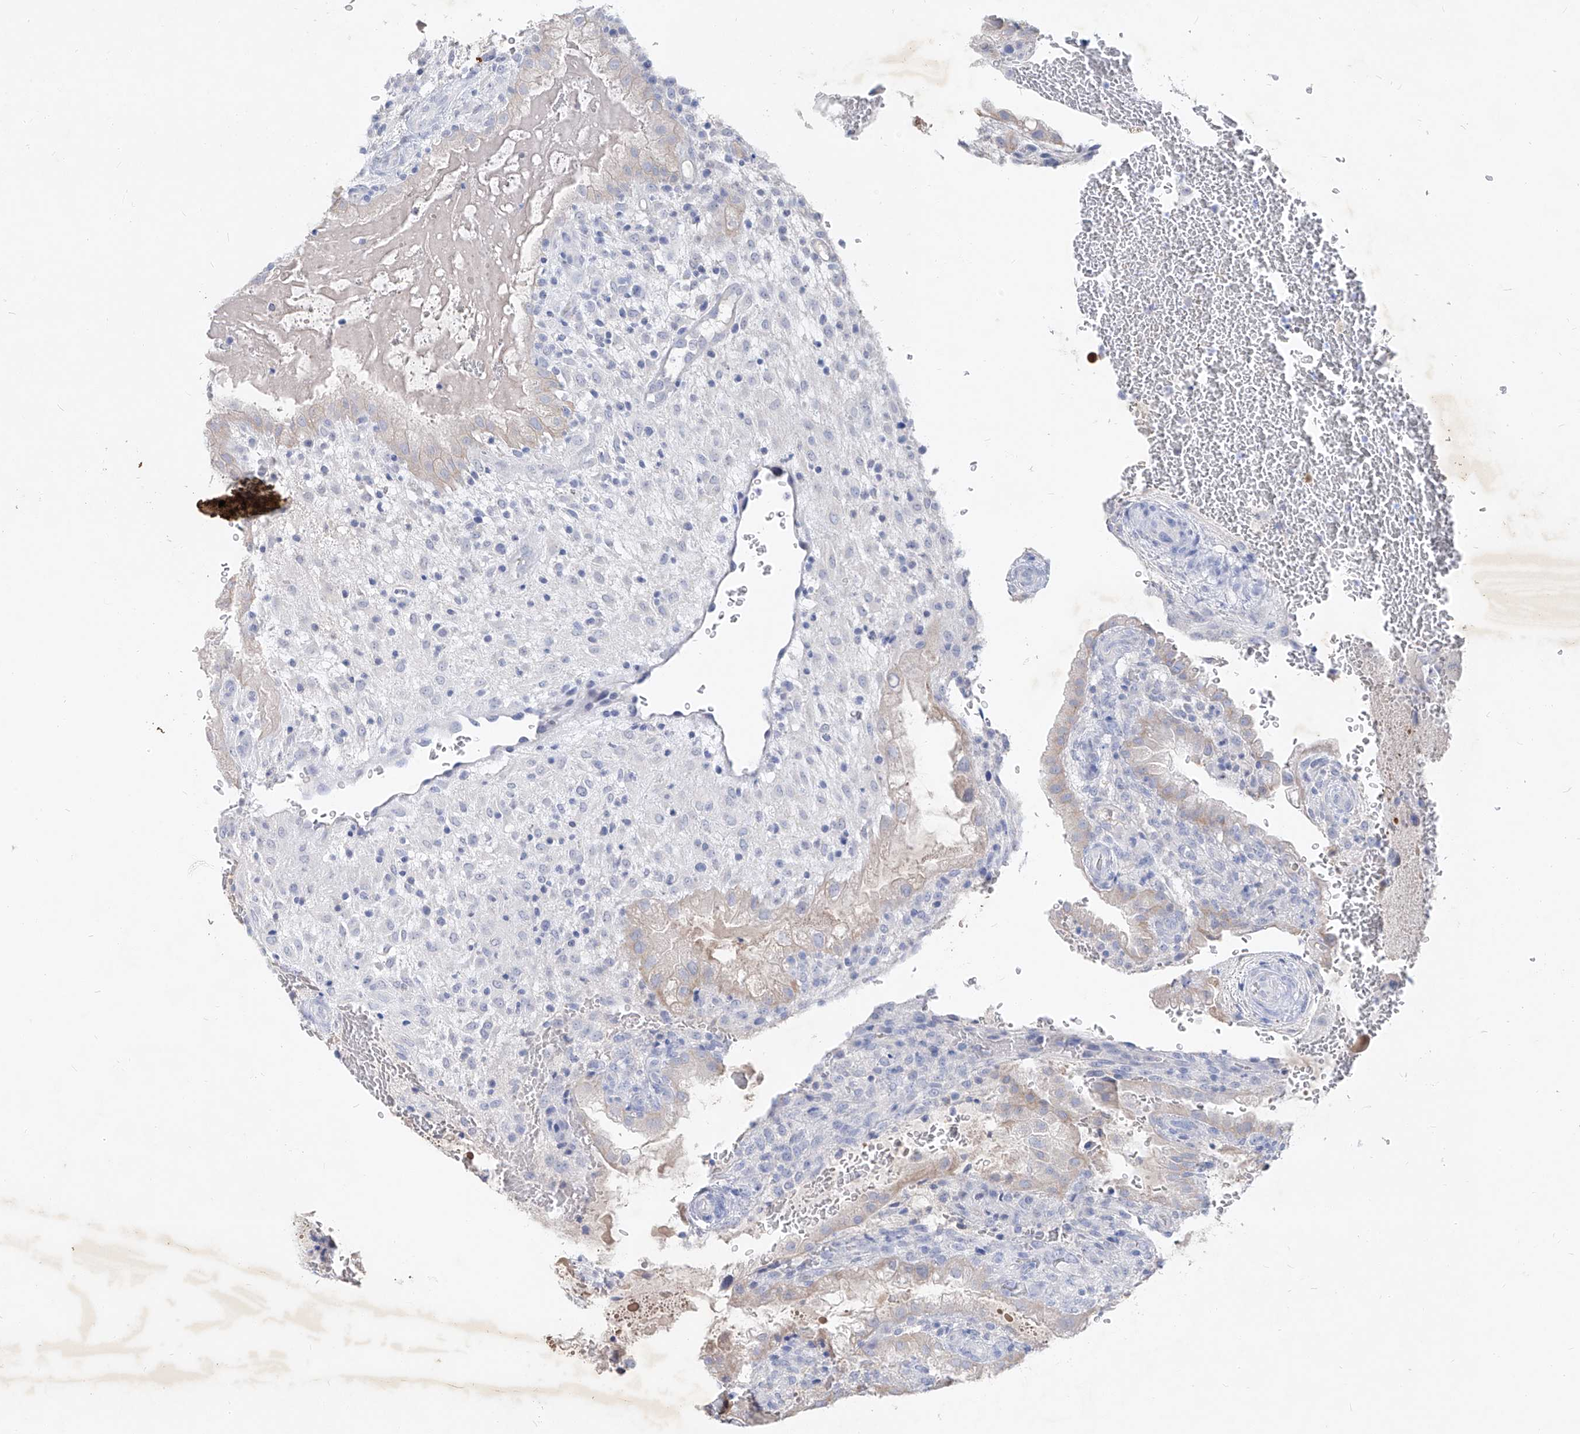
{"staining": {"intensity": "moderate", "quantity": "<25%", "location": "cytoplasmic/membranous"}, "tissue": "placenta", "cell_type": "Decidual cells", "image_type": "normal", "snomed": [{"axis": "morphology", "description": "Normal tissue, NOS"}, {"axis": "topography", "description": "Placenta"}], "caption": "This histopathology image reveals immunohistochemistry staining of normal placenta, with low moderate cytoplasmic/membranous positivity in about <25% of decidual cells.", "gene": "FRS3", "patient": {"sex": "female", "age": 35}}